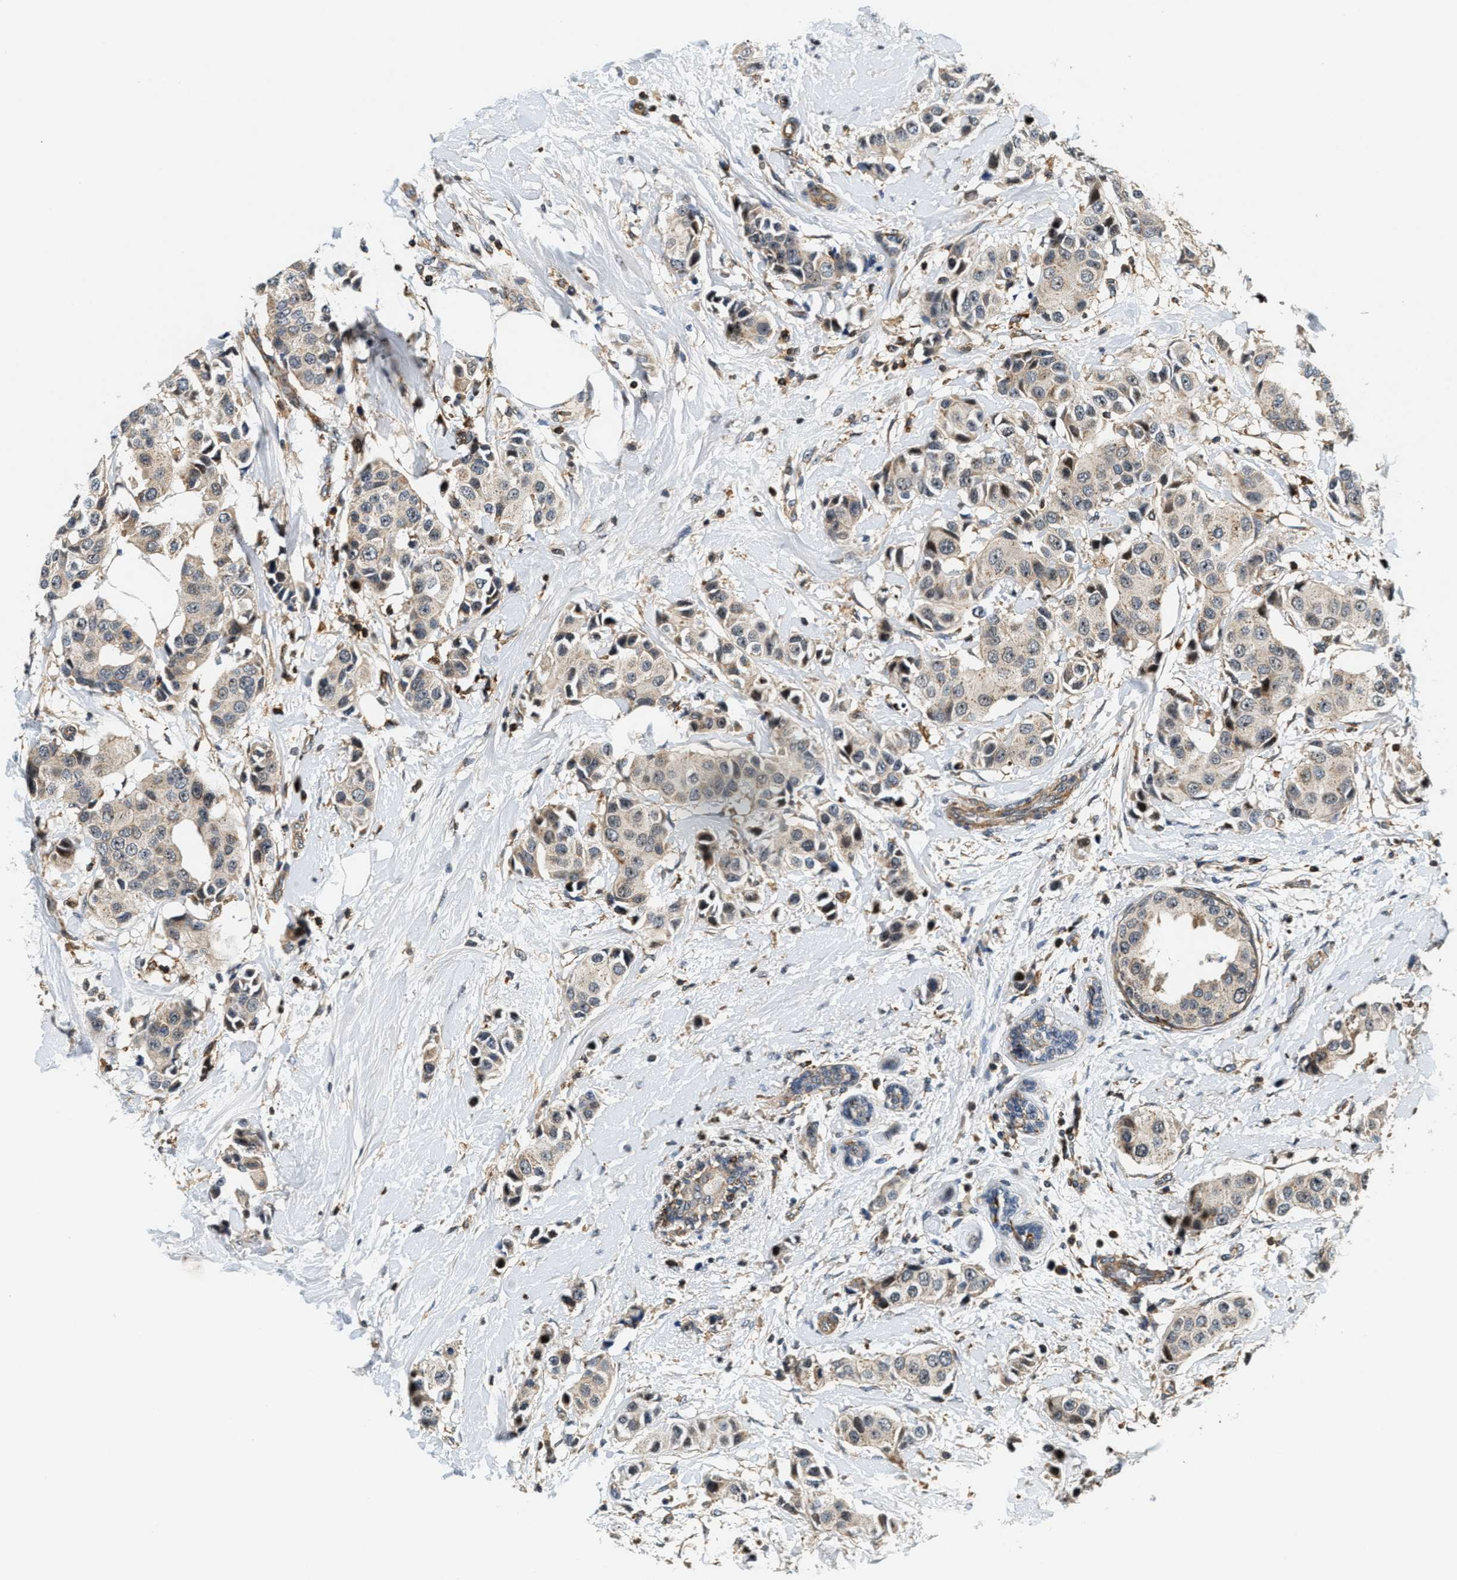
{"staining": {"intensity": "weak", "quantity": ">75%", "location": "cytoplasmic/membranous"}, "tissue": "breast cancer", "cell_type": "Tumor cells", "image_type": "cancer", "snomed": [{"axis": "morphology", "description": "Normal tissue, NOS"}, {"axis": "morphology", "description": "Duct carcinoma"}, {"axis": "topography", "description": "Breast"}], "caption": "Immunohistochemical staining of human breast cancer reveals low levels of weak cytoplasmic/membranous protein staining in about >75% of tumor cells. The protein of interest is stained brown, and the nuclei are stained in blue (DAB (3,3'-diaminobenzidine) IHC with brightfield microscopy, high magnification).", "gene": "SAMD9", "patient": {"sex": "female", "age": 39}}